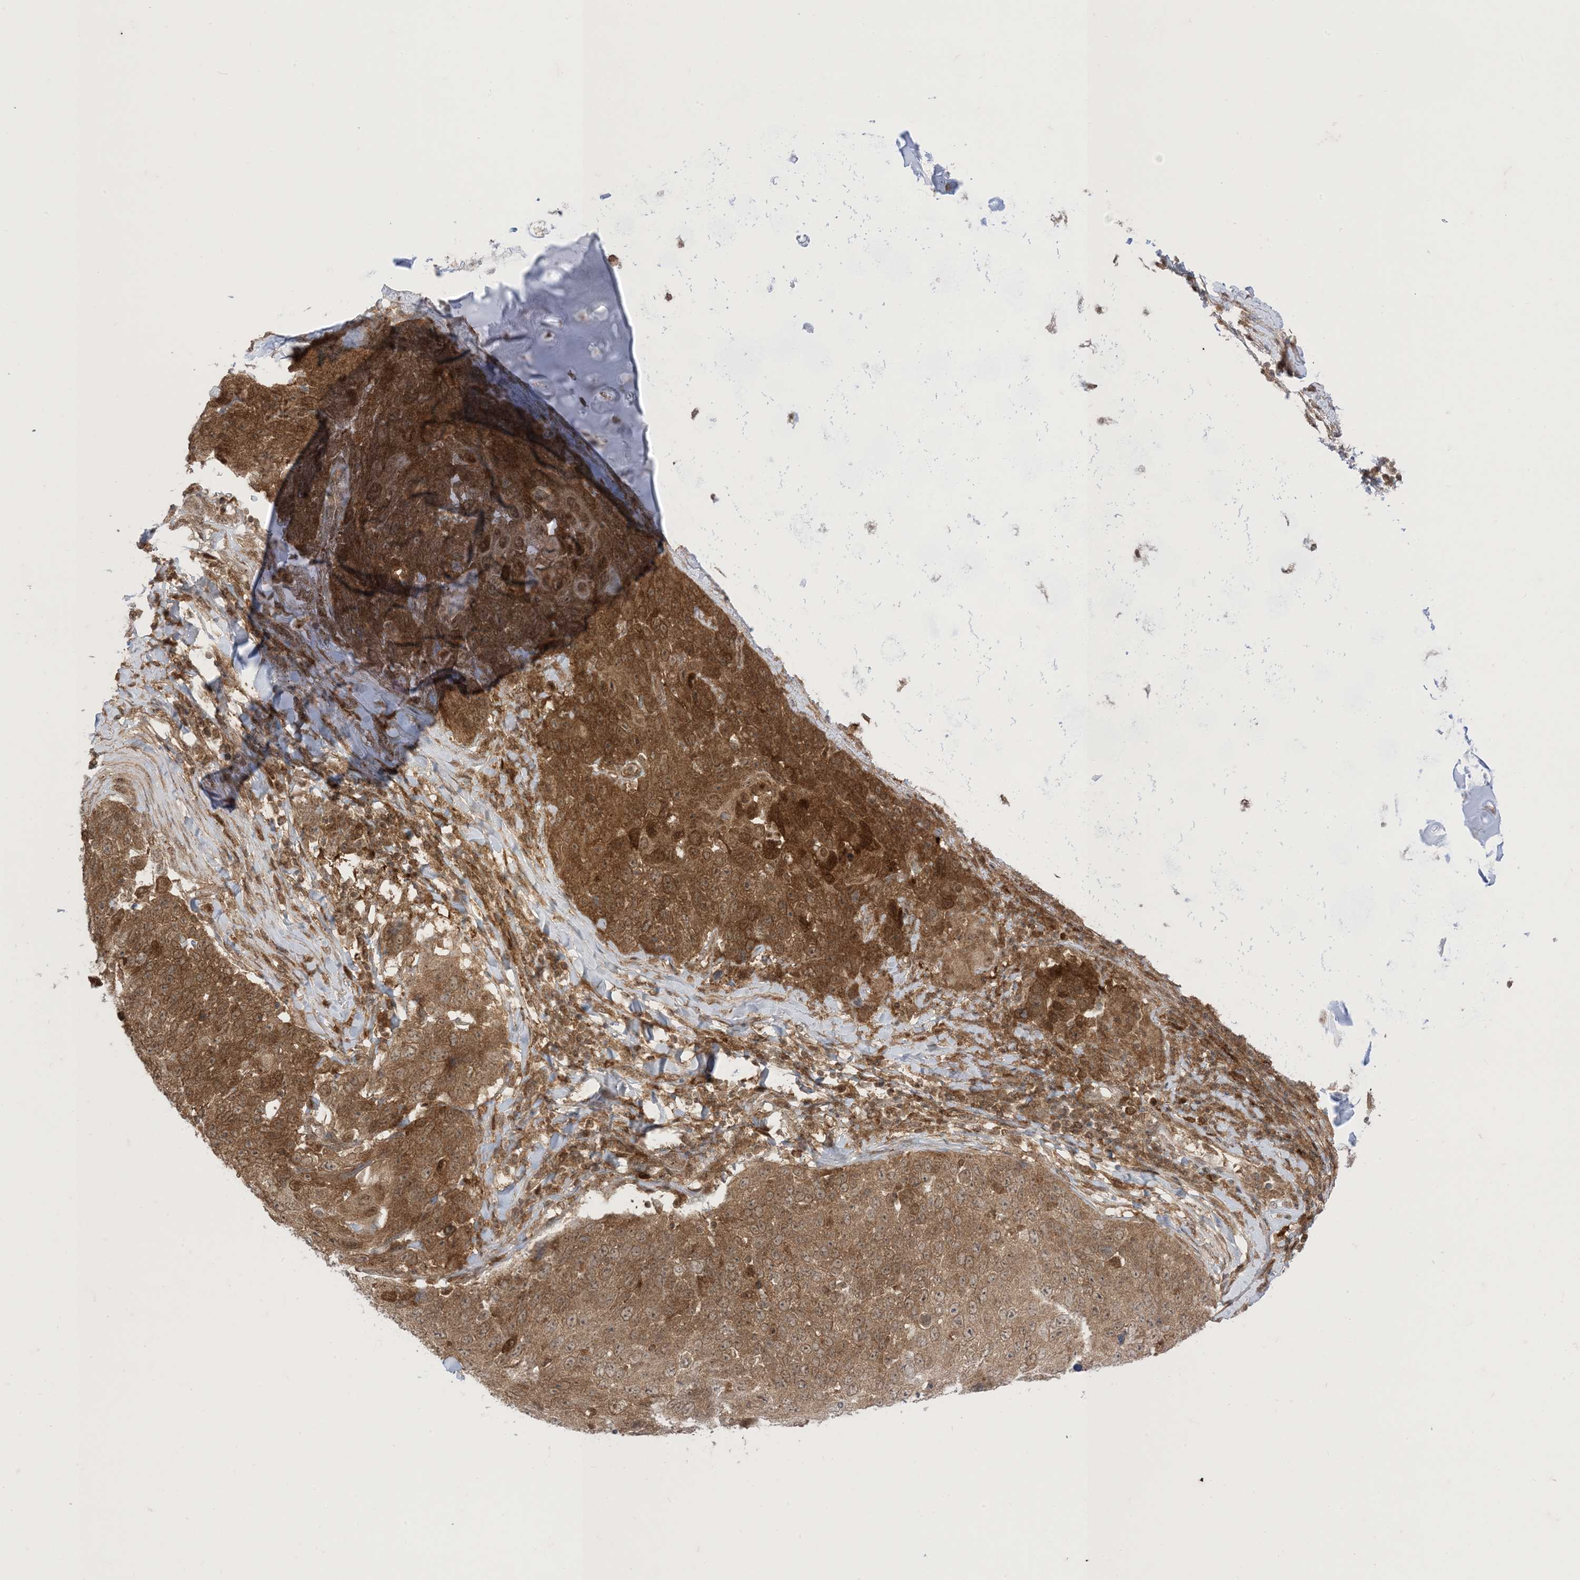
{"staining": {"intensity": "moderate", "quantity": ">75%", "location": "cytoplasmic/membranous"}, "tissue": "lung cancer", "cell_type": "Tumor cells", "image_type": "cancer", "snomed": [{"axis": "morphology", "description": "Squamous cell carcinoma, NOS"}, {"axis": "topography", "description": "Lung"}], "caption": "This micrograph shows IHC staining of human lung cancer, with medium moderate cytoplasmic/membranous staining in approximately >75% of tumor cells.", "gene": "PTPA", "patient": {"sex": "male", "age": 66}}